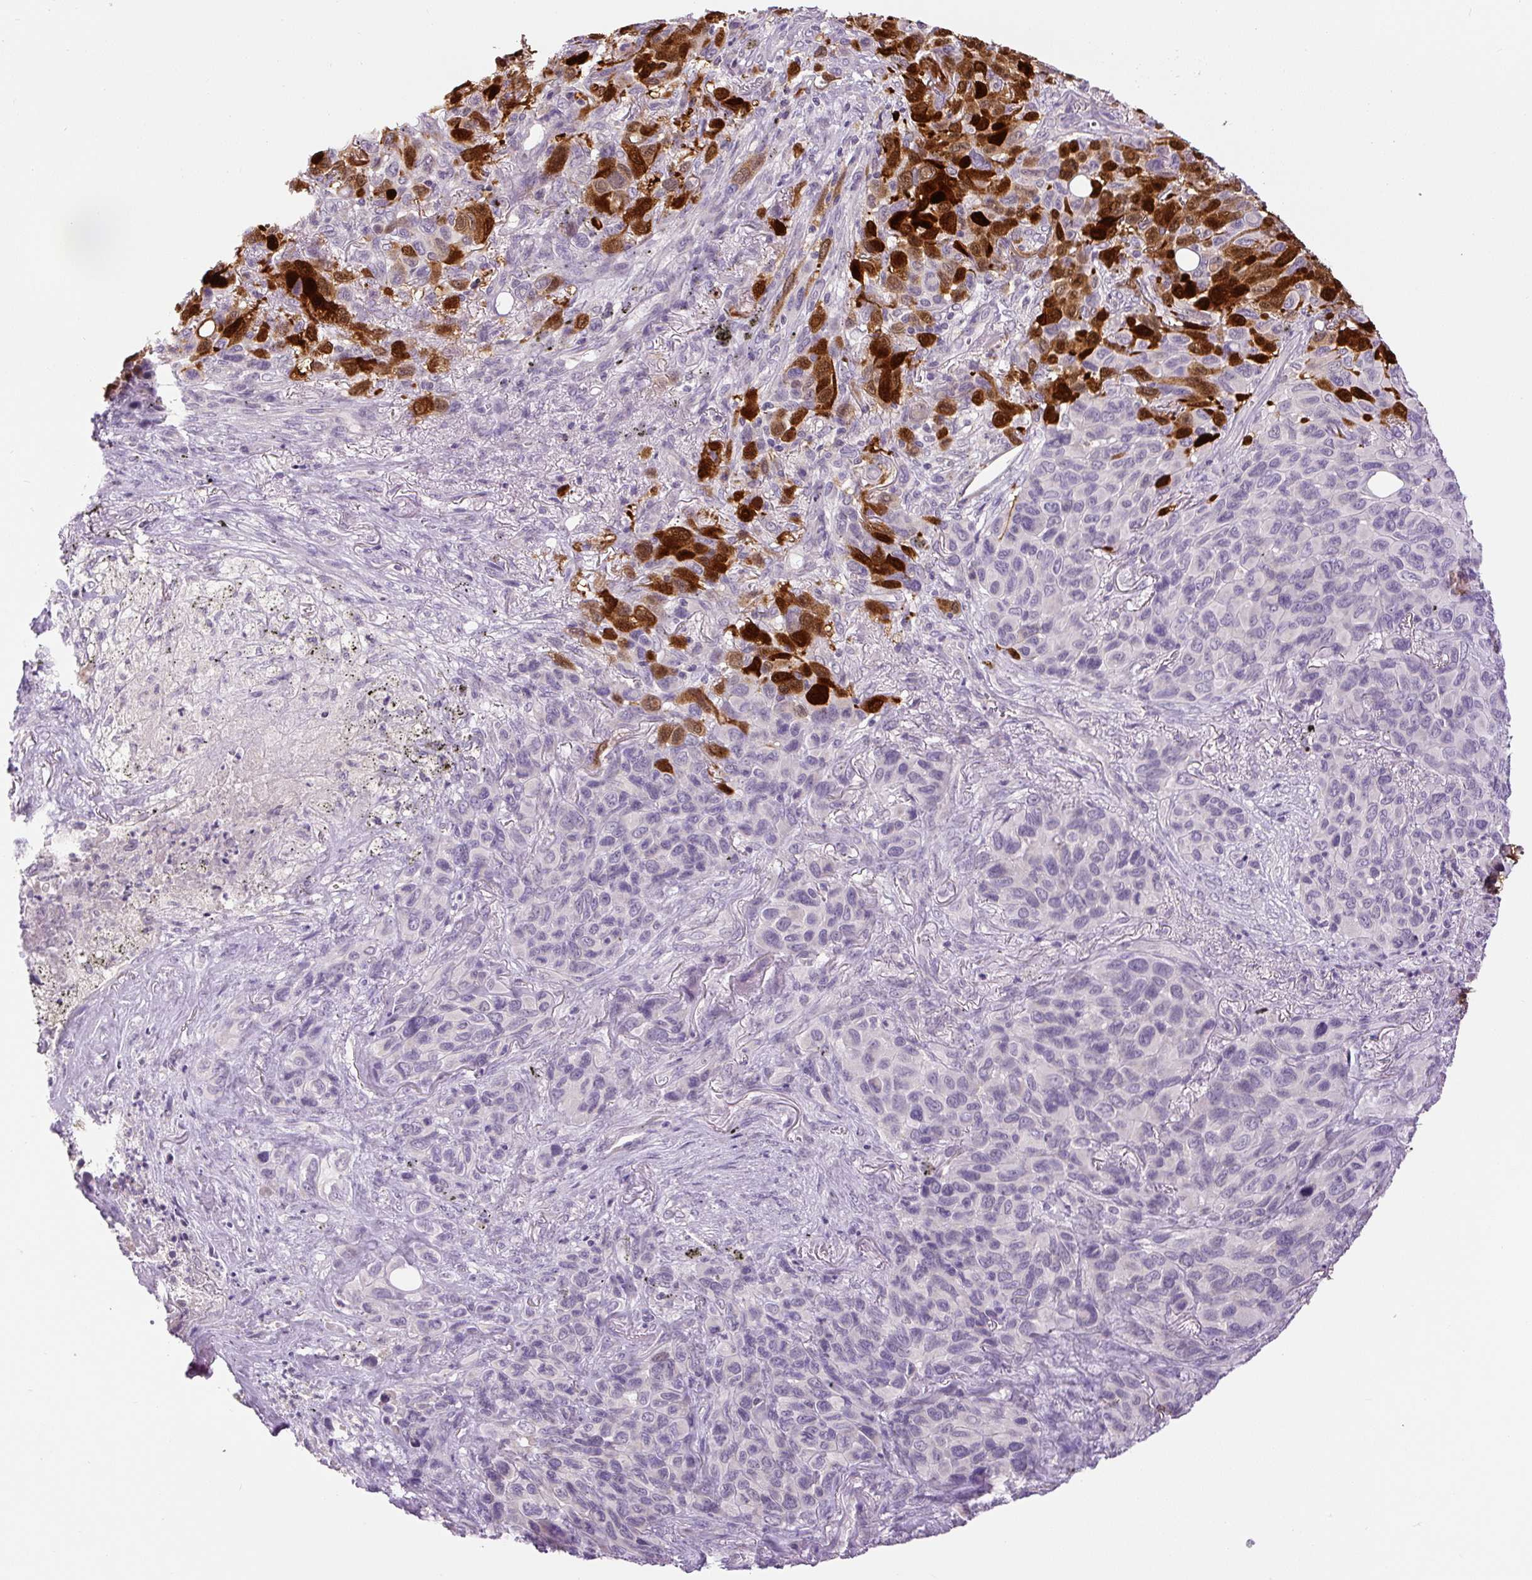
{"staining": {"intensity": "strong", "quantity": "<25%", "location": "cytoplasmic/membranous,nuclear"}, "tissue": "melanoma", "cell_type": "Tumor cells", "image_type": "cancer", "snomed": [{"axis": "morphology", "description": "Malignant melanoma, Metastatic site"}, {"axis": "topography", "description": "Lung"}], "caption": "Immunohistochemistry photomicrograph of human melanoma stained for a protein (brown), which reveals medium levels of strong cytoplasmic/membranous and nuclear positivity in approximately <25% of tumor cells.", "gene": "FABP7", "patient": {"sex": "male", "age": 48}}